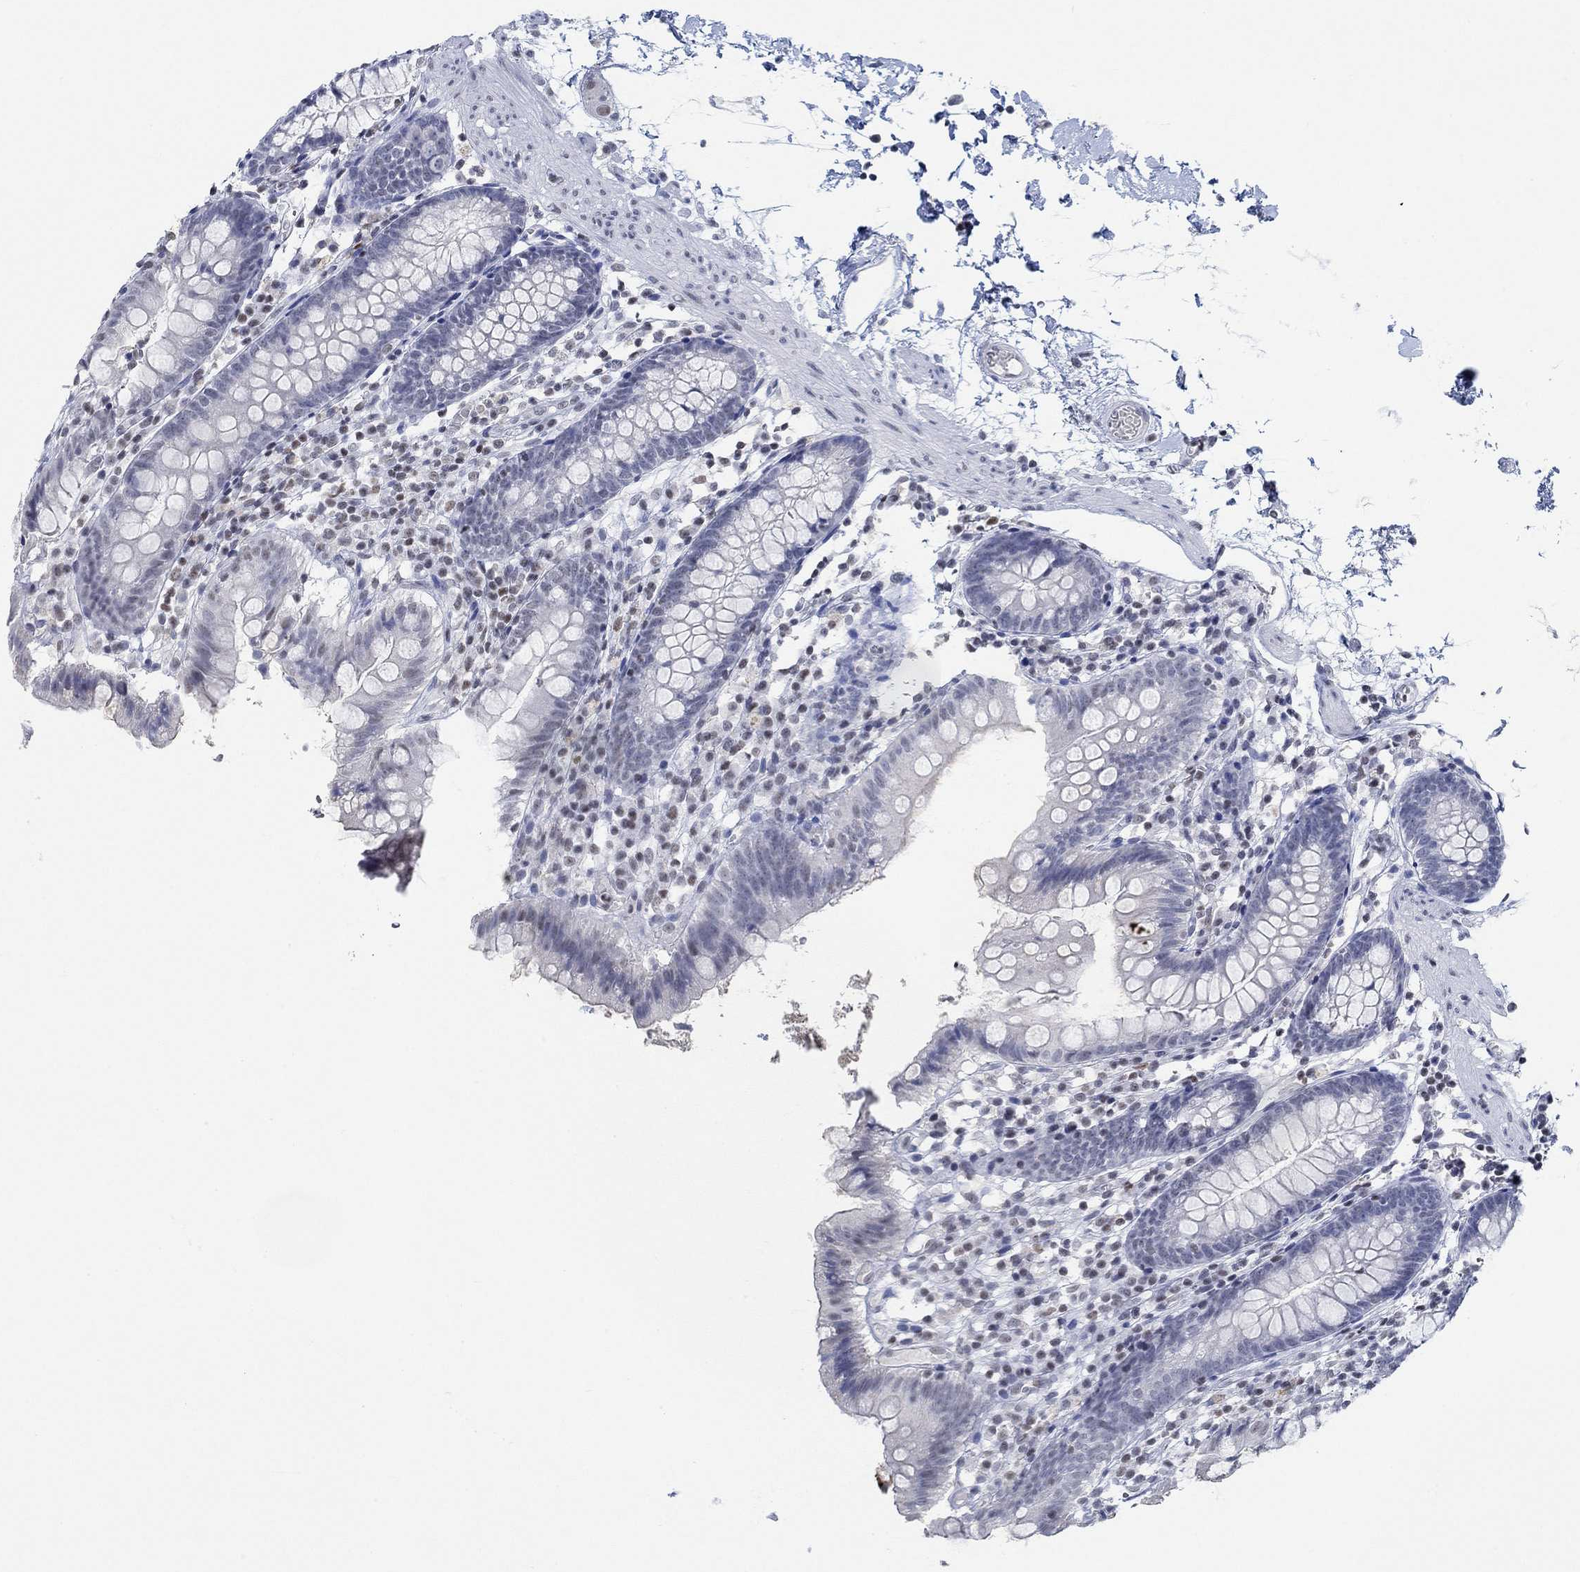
{"staining": {"intensity": "negative", "quantity": "none", "location": "none"}, "tissue": "small intestine", "cell_type": "Glandular cells", "image_type": "normal", "snomed": [{"axis": "morphology", "description": "Normal tissue, NOS"}, {"axis": "topography", "description": "Small intestine"}], "caption": "This is a photomicrograph of immunohistochemistry staining of normal small intestine, which shows no positivity in glandular cells. (DAB immunohistochemistry (IHC) visualized using brightfield microscopy, high magnification).", "gene": "PPP1R17", "patient": {"sex": "female", "age": 90}}